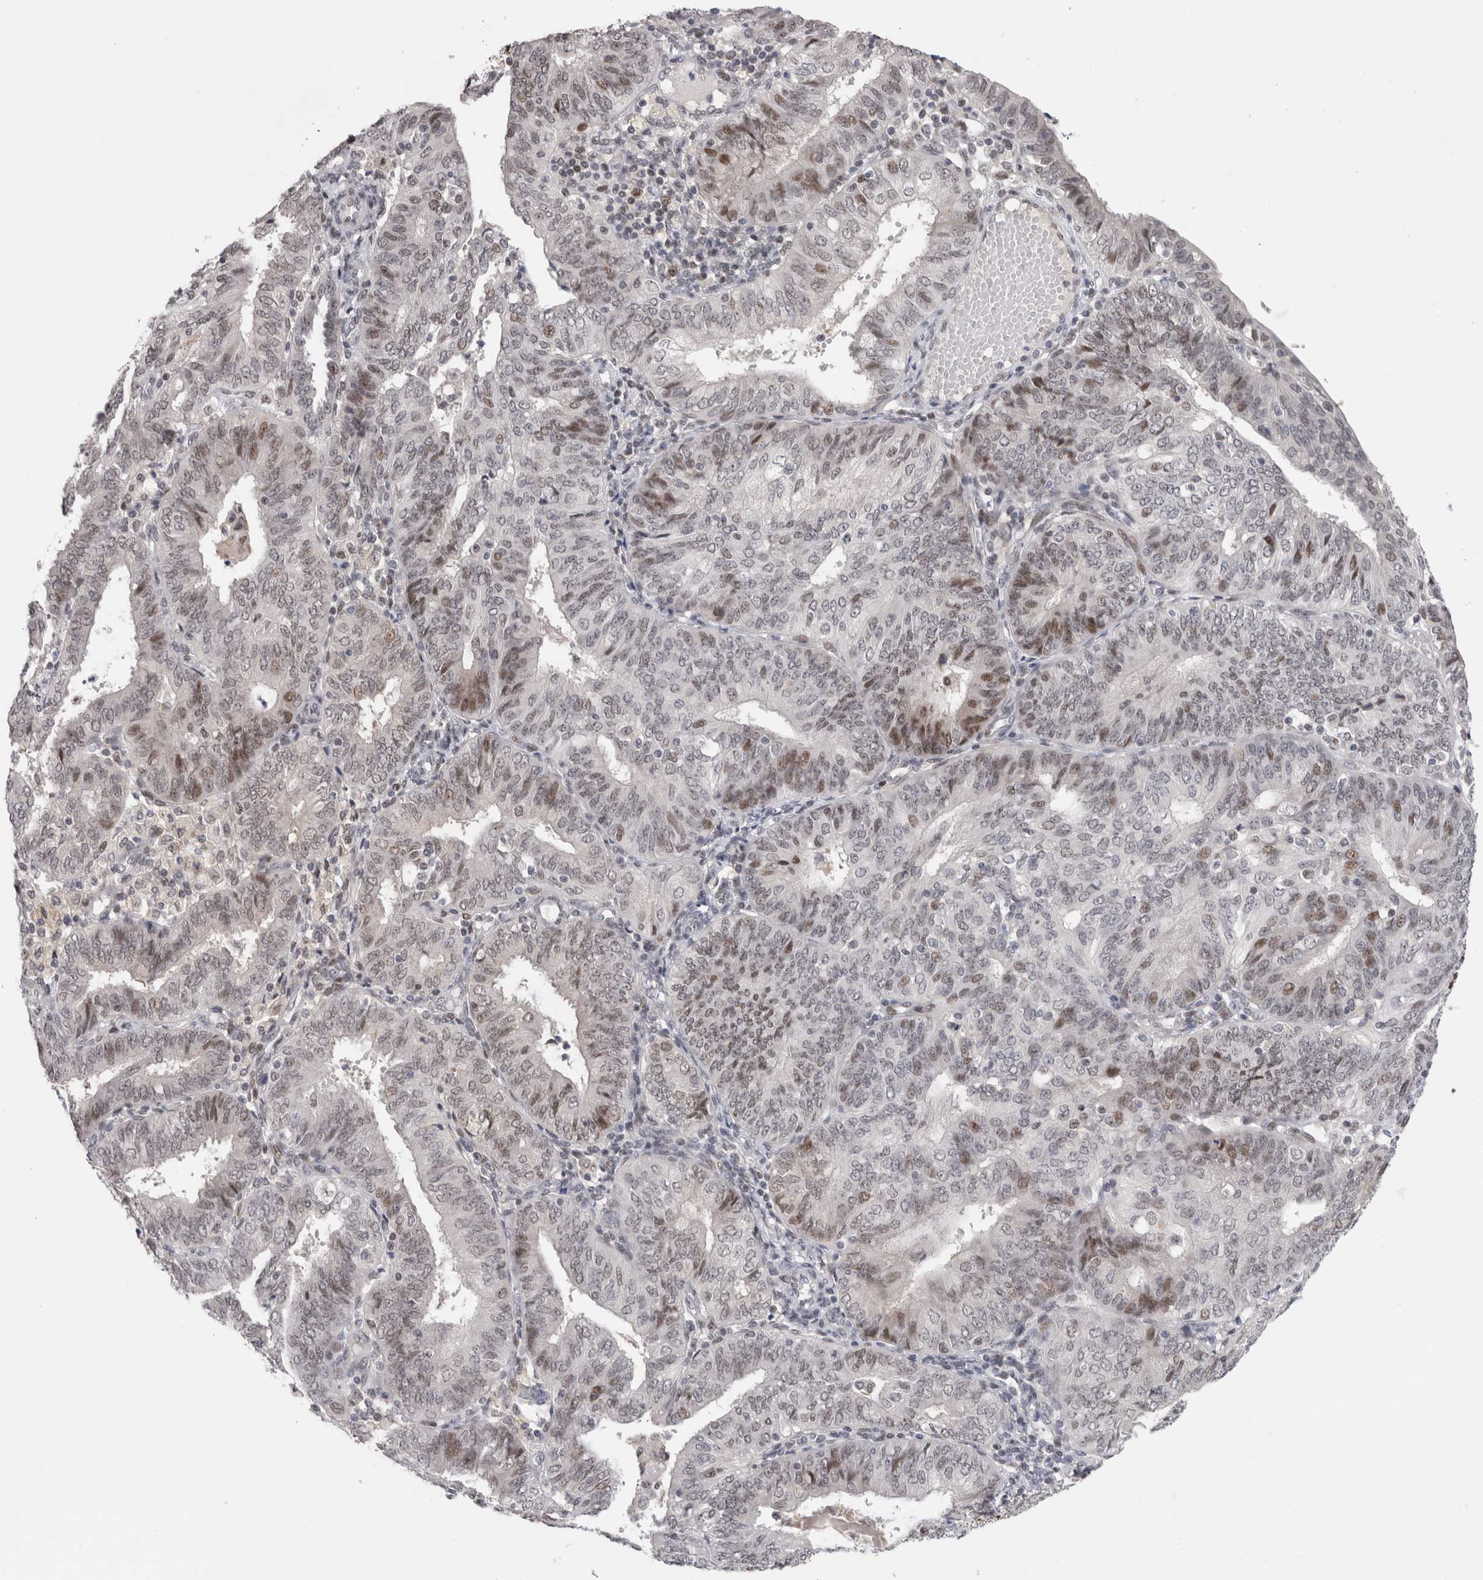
{"staining": {"intensity": "moderate", "quantity": "<25%", "location": "nuclear"}, "tissue": "endometrial cancer", "cell_type": "Tumor cells", "image_type": "cancer", "snomed": [{"axis": "morphology", "description": "Adenocarcinoma, NOS"}, {"axis": "topography", "description": "Endometrium"}], "caption": "Endometrial cancer (adenocarcinoma) was stained to show a protein in brown. There is low levels of moderate nuclear expression in approximately <25% of tumor cells.", "gene": "ZNF521", "patient": {"sex": "female", "age": 58}}